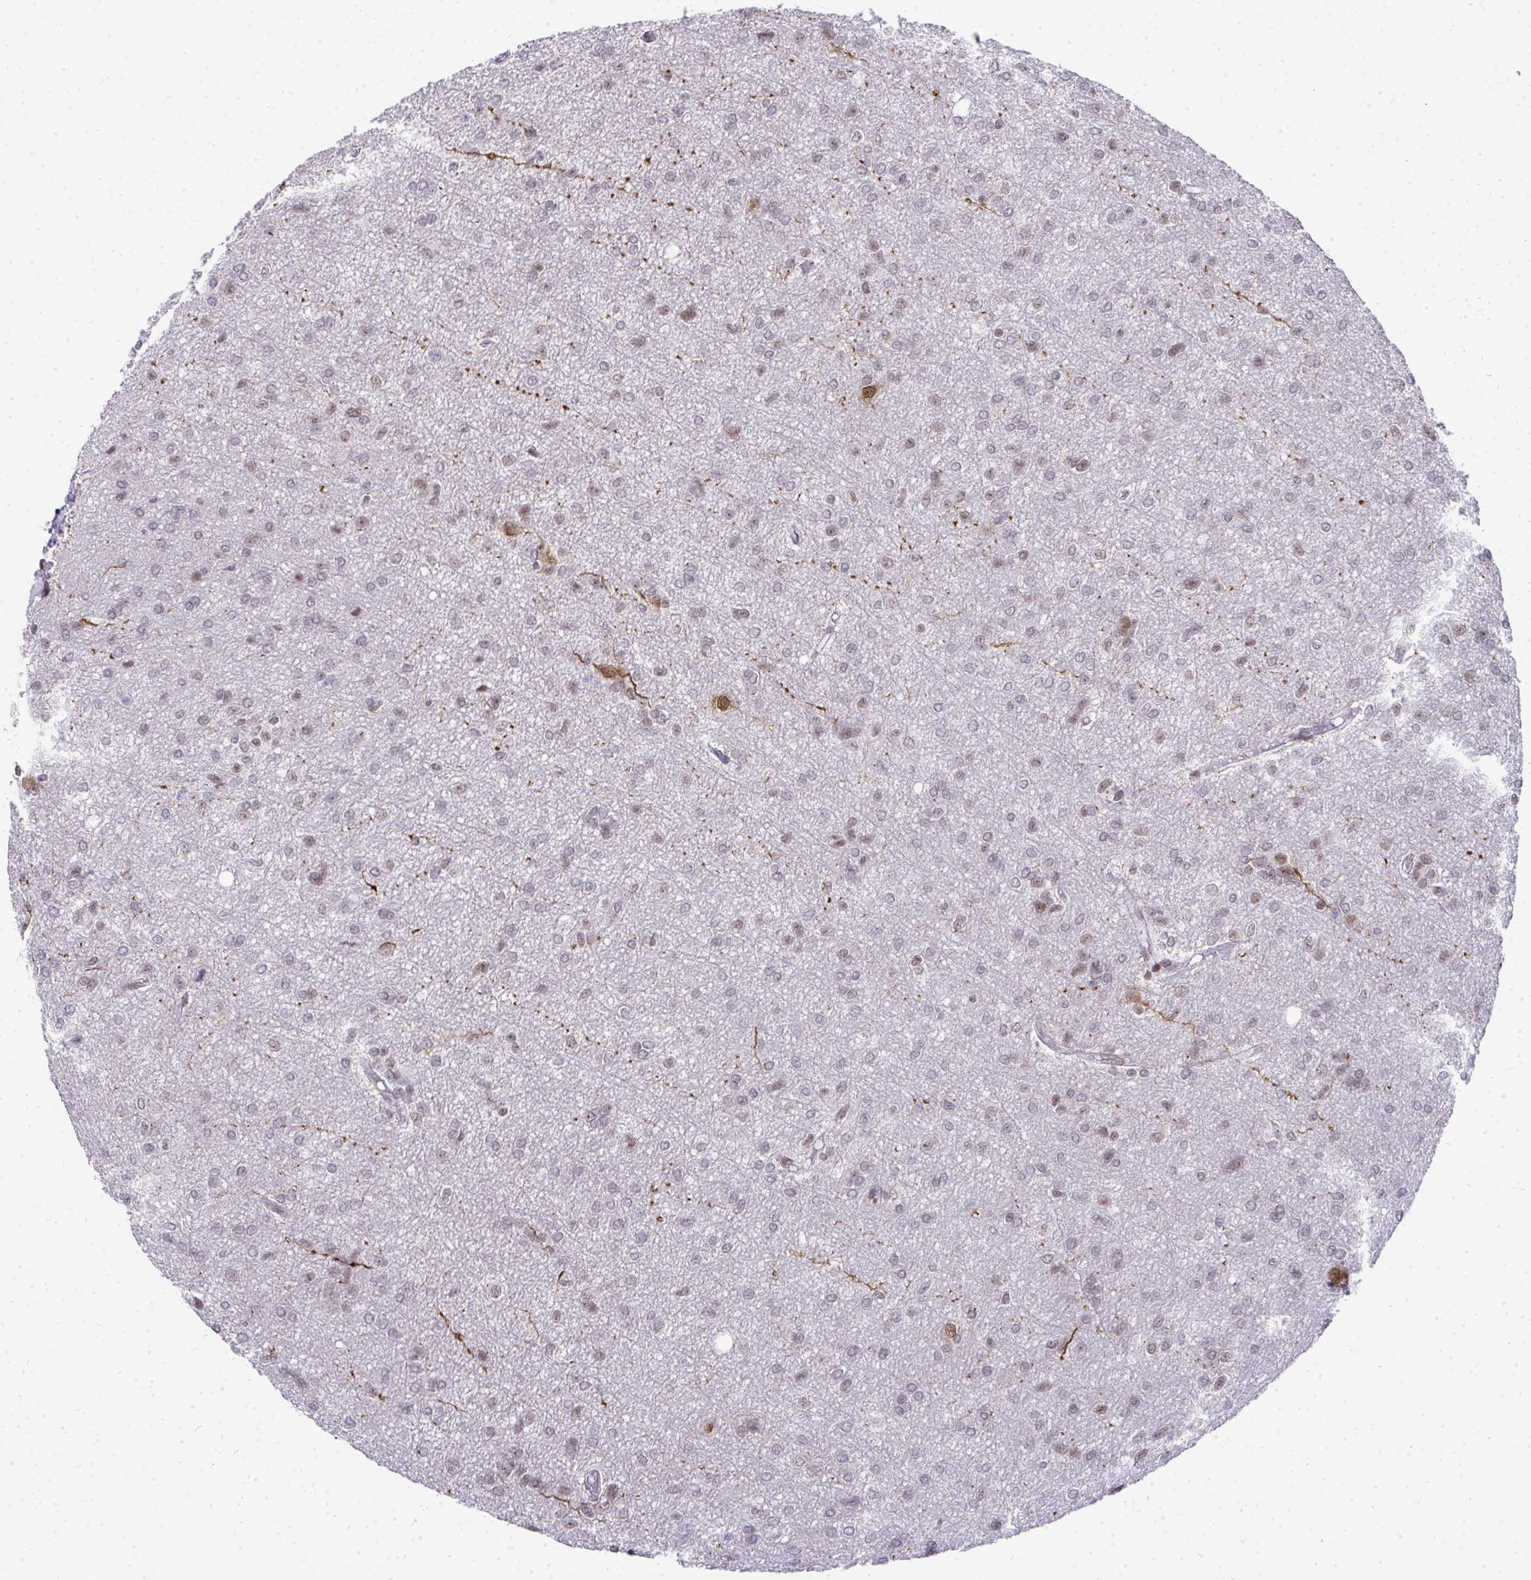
{"staining": {"intensity": "weak", "quantity": "<25%", "location": "nuclear"}, "tissue": "glioma", "cell_type": "Tumor cells", "image_type": "cancer", "snomed": [{"axis": "morphology", "description": "Glioma, malignant, Low grade"}, {"axis": "topography", "description": "Brain"}], "caption": "Immunohistochemistry of glioma displays no staining in tumor cells. The staining was performed using DAB to visualize the protein expression in brown, while the nuclei were stained in blue with hematoxylin (Magnification: 20x).", "gene": "CREBBP", "patient": {"sex": "male", "age": 26}}